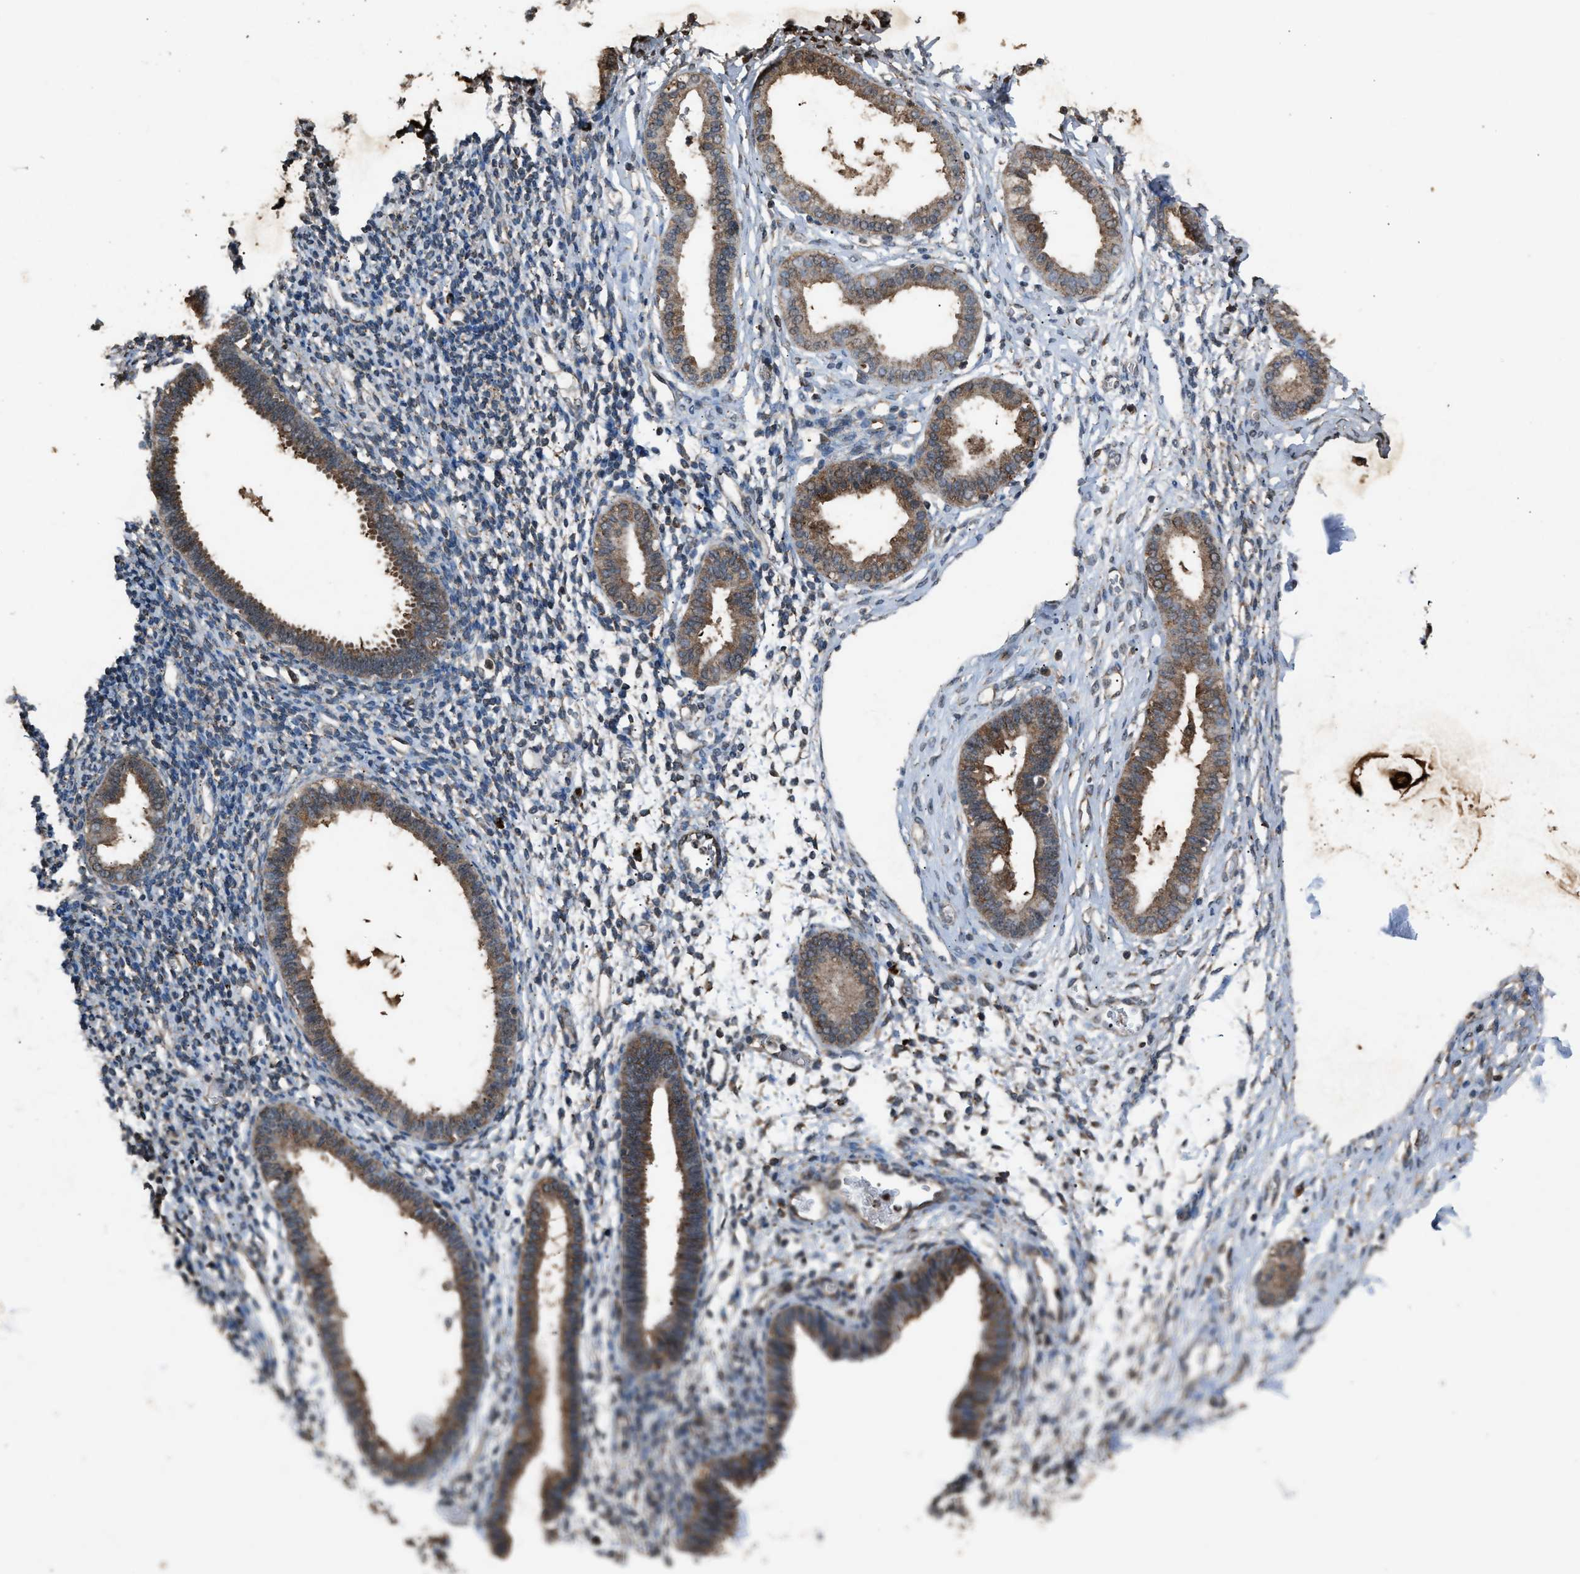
{"staining": {"intensity": "moderate", "quantity": "25%-75%", "location": "cytoplasmic/membranous"}, "tissue": "endometrium", "cell_type": "Cells in endometrial stroma", "image_type": "normal", "snomed": [{"axis": "morphology", "description": "Normal tissue, NOS"}, {"axis": "topography", "description": "Endometrium"}], "caption": "Immunohistochemical staining of unremarkable human endometrium exhibits moderate cytoplasmic/membranous protein positivity in about 25%-75% of cells in endometrial stroma. (brown staining indicates protein expression, while blue staining denotes nuclei).", "gene": "PSMD1", "patient": {"sex": "female", "age": 61}}